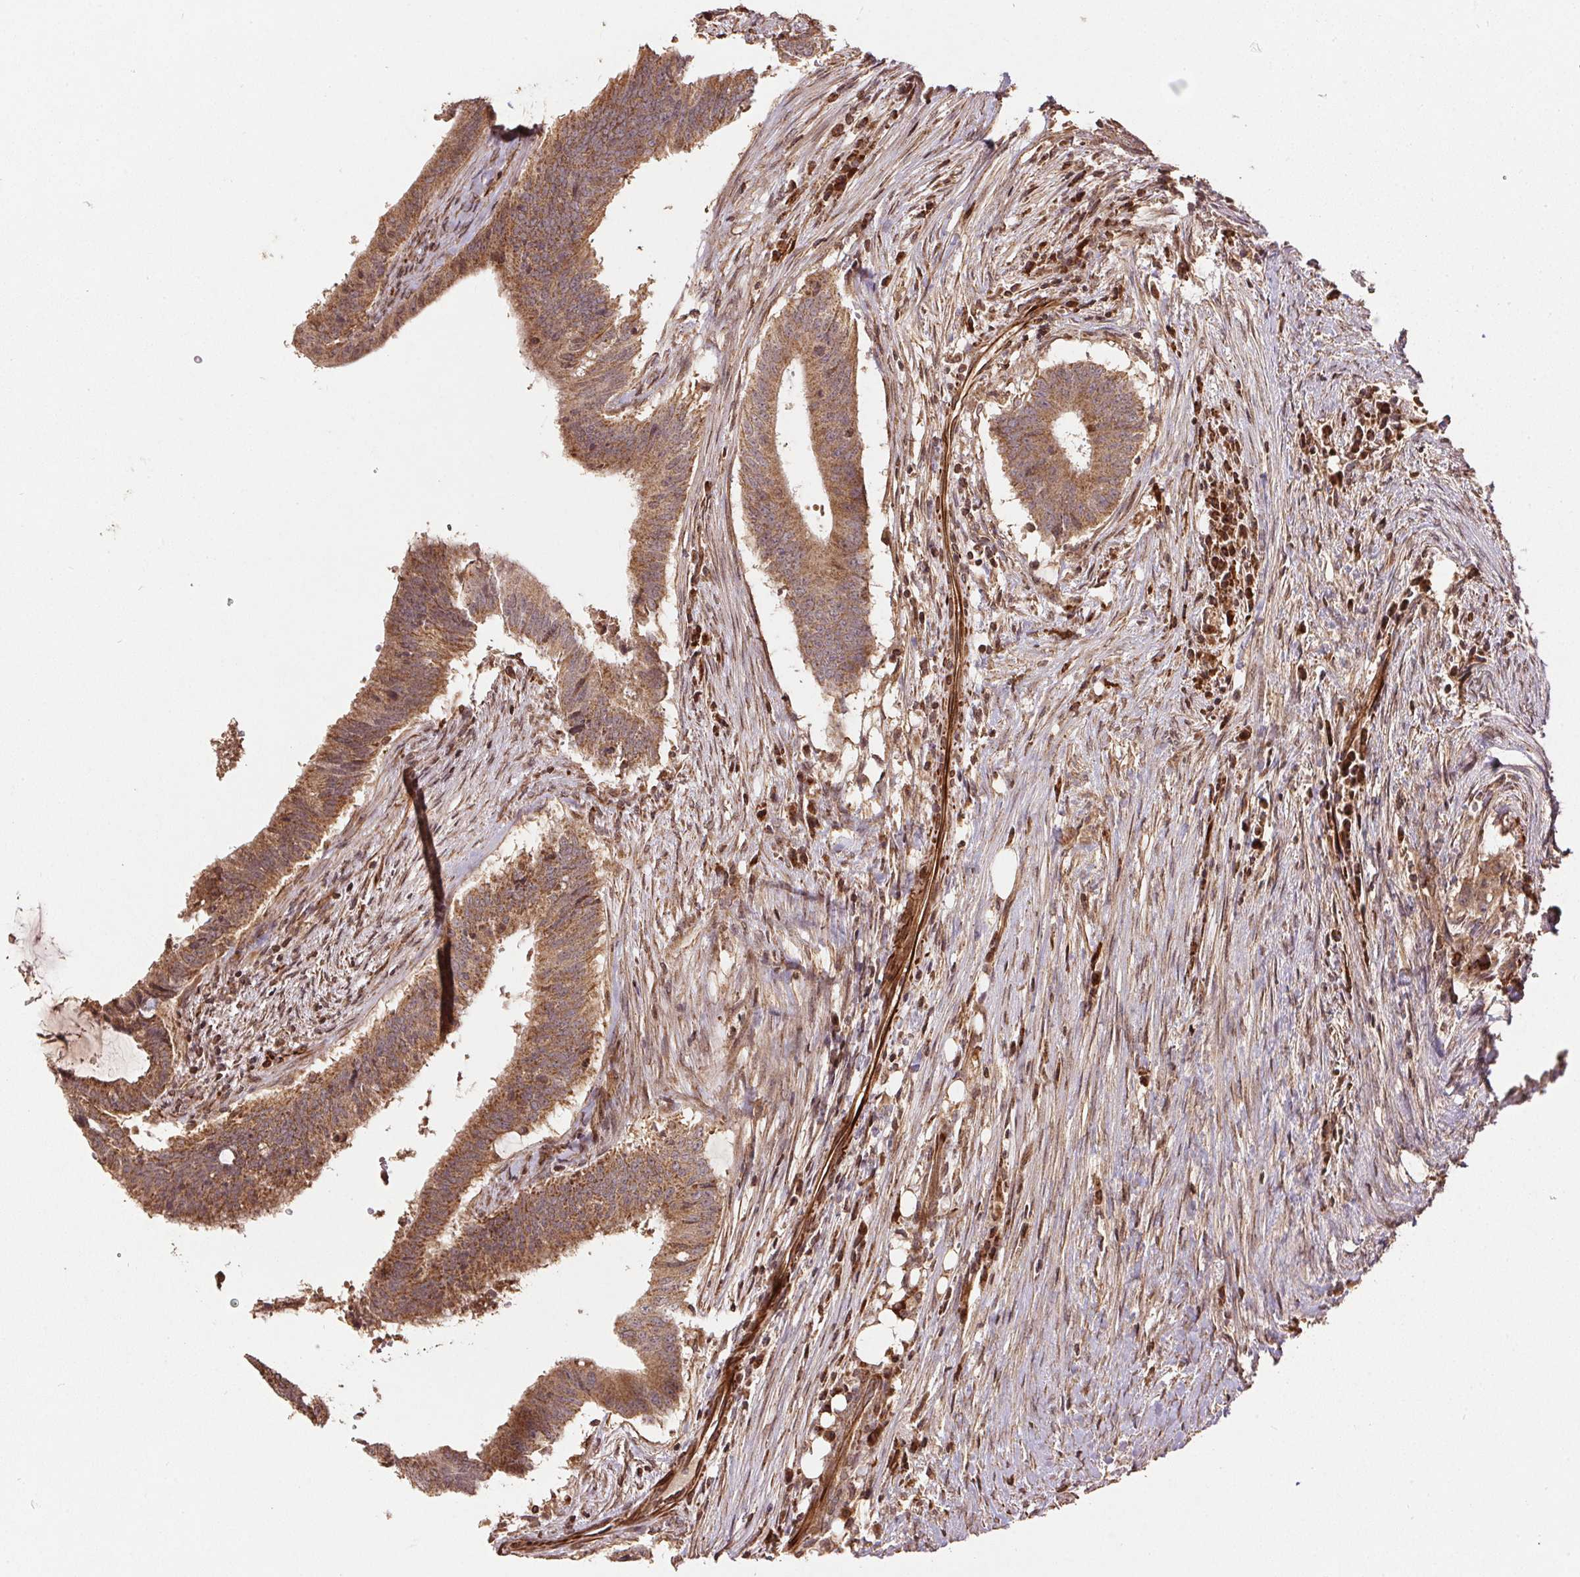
{"staining": {"intensity": "moderate", "quantity": ">75%", "location": "cytoplasmic/membranous"}, "tissue": "colorectal cancer", "cell_type": "Tumor cells", "image_type": "cancer", "snomed": [{"axis": "morphology", "description": "Adenocarcinoma, NOS"}, {"axis": "topography", "description": "Colon"}], "caption": "The immunohistochemical stain highlights moderate cytoplasmic/membranous staining in tumor cells of colorectal adenocarcinoma tissue. (DAB IHC, brown staining for protein, blue staining for nuclei).", "gene": "SPRED2", "patient": {"sex": "female", "age": 43}}